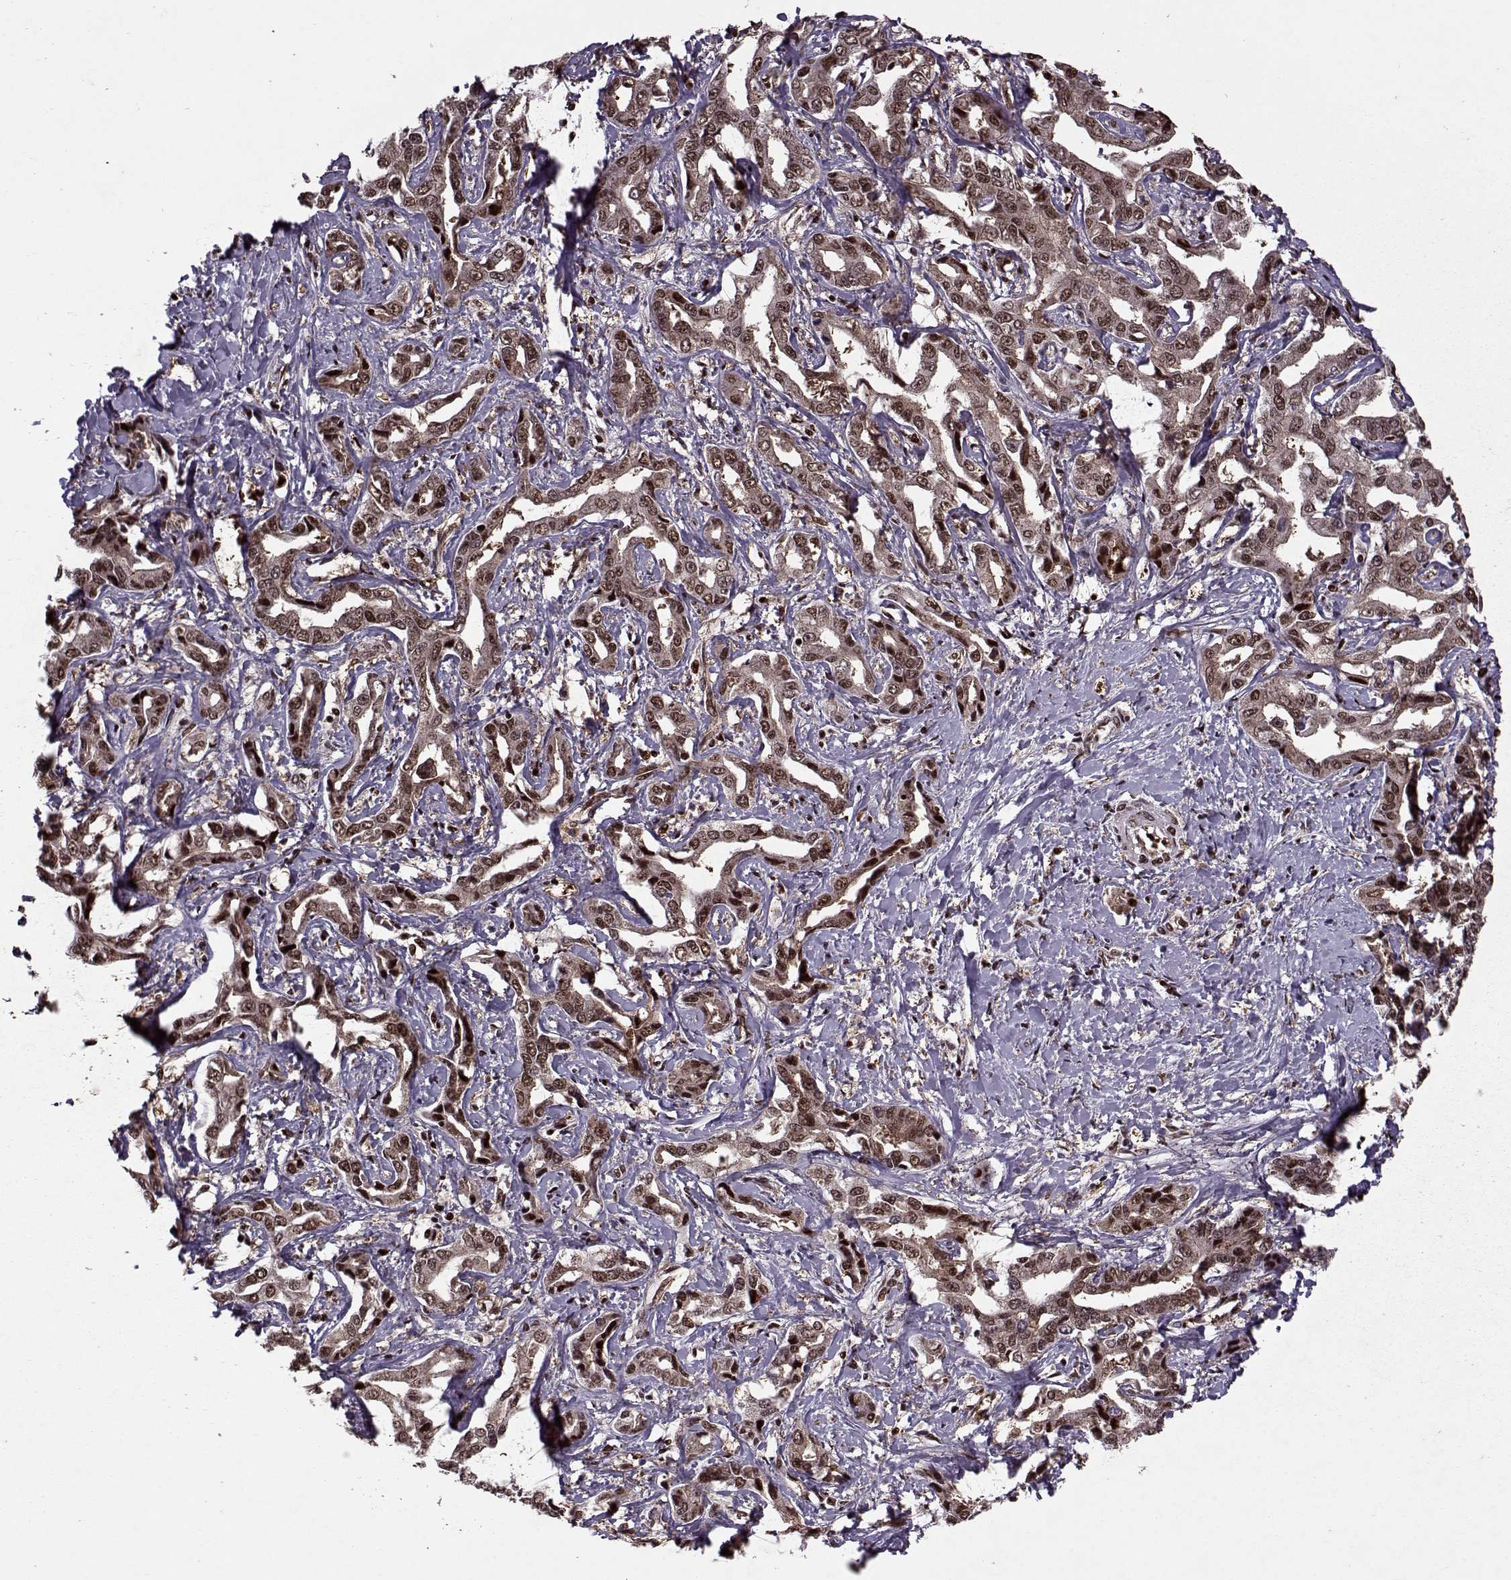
{"staining": {"intensity": "moderate", "quantity": "25%-75%", "location": "nuclear"}, "tissue": "liver cancer", "cell_type": "Tumor cells", "image_type": "cancer", "snomed": [{"axis": "morphology", "description": "Cholangiocarcinoma"}, {"axis": "topography", "description": "Liver"}], "caption": "Immunohistochemistry (DAB) staining of human cholangiocarcinoma (liver) reveals moderate nuclear protein expression in about 25%-75% of tumor cells. The staining was performed using DAB (3,3'-diaminobenzidine), with brown indicating positive protein expression. Nuclei are stained blue with hematoxylin.", "gene": "PSMA7", "patient": {"sex": "male", "age": 59}}